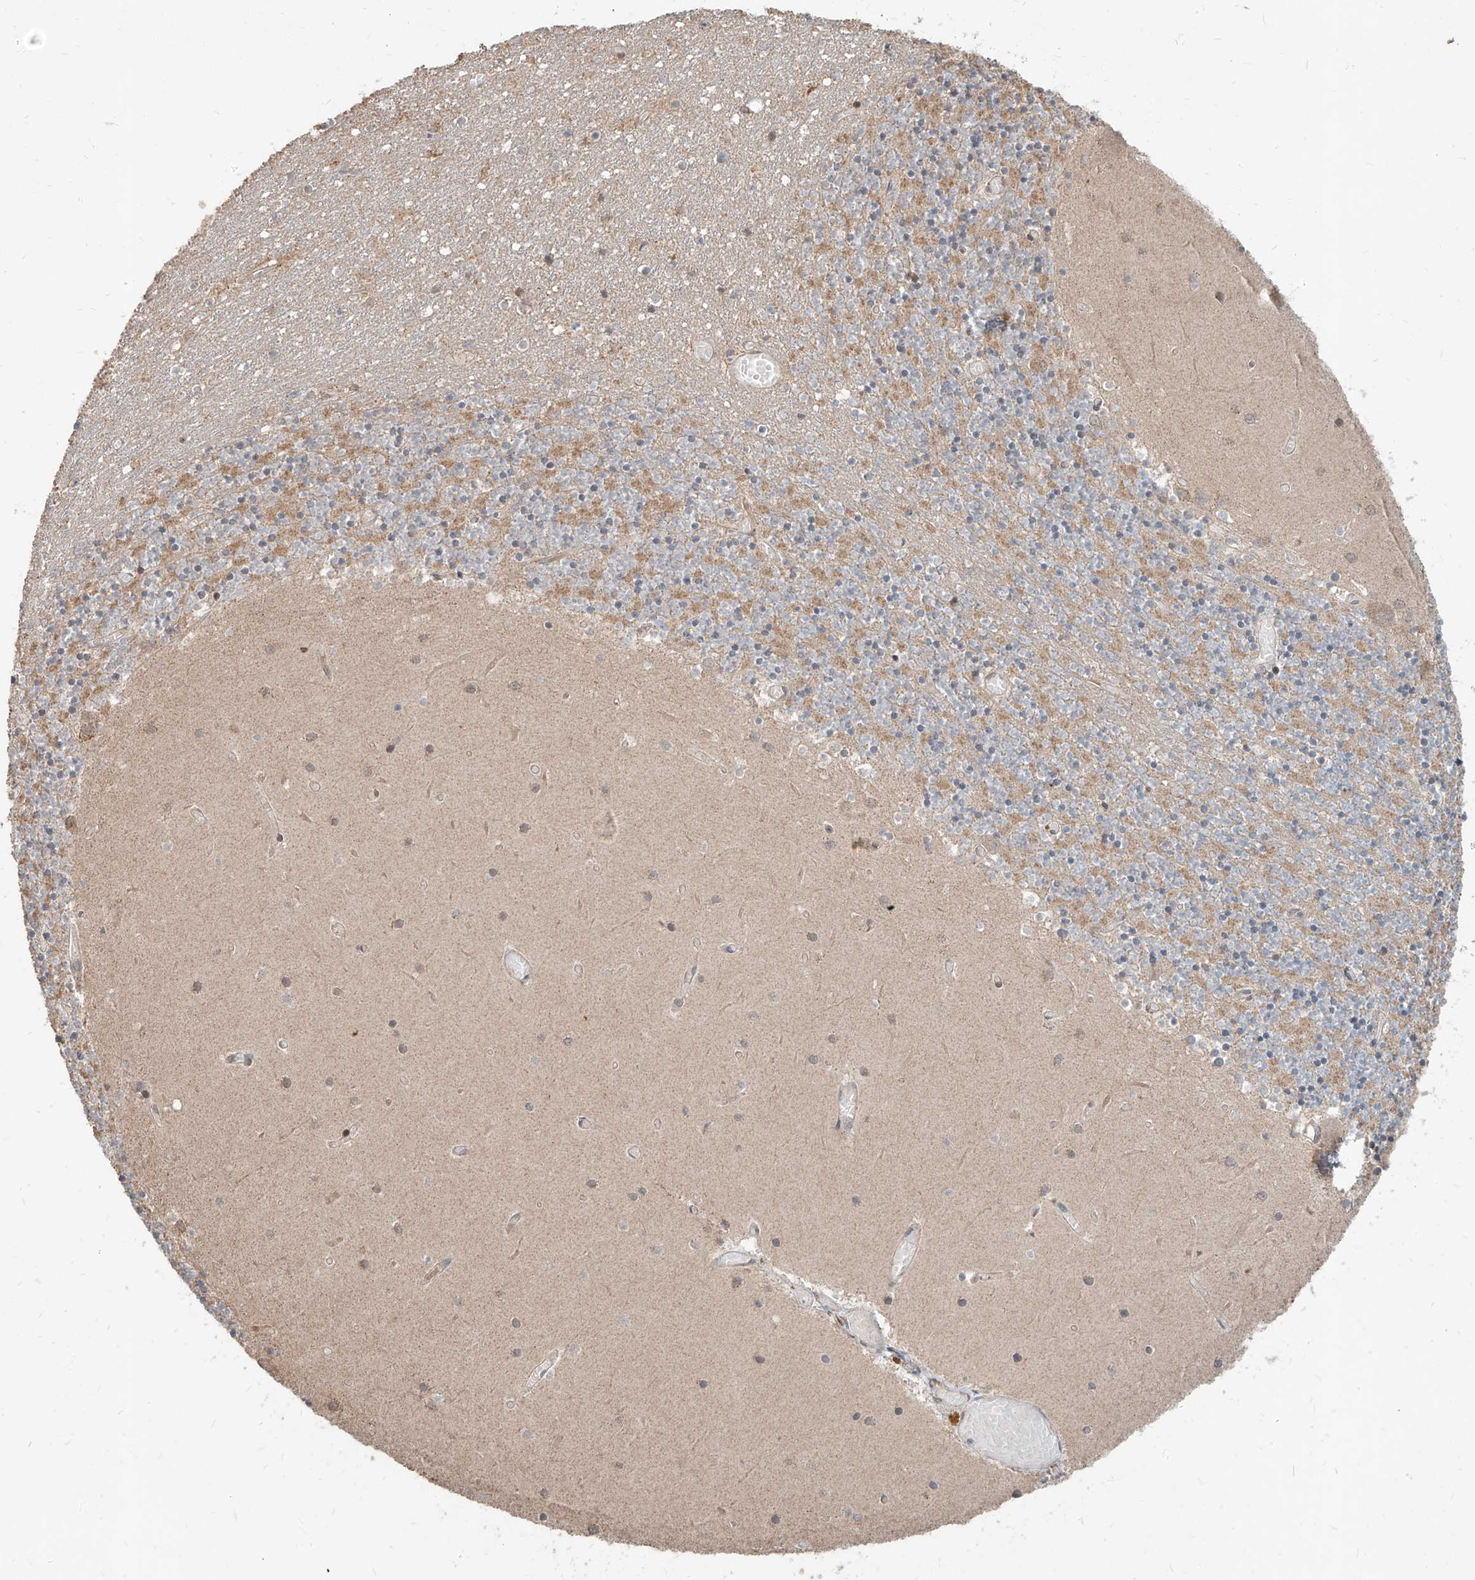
{"staining": {"intensity": "moderate", "quantity": "25%-75%", "location": "cytoplasmic/membranous"}, "tissue": "cerebellum", "cell_type": "Cells in granular layer", "image_type": "normal", "snomed": [{"axis": "morphology", "description": "Normal tissue, NOS"}, {"axis": "topography", "description": "Cerebellum"}], "caption": "About 25%-75% of cells in granular layer in unremarkable human cerebellum show moderate cytoplasmic/membranous protein positivity as visualized by brown immunohistochemical staining.", "gene": "STX19", "patient": {"sex": "female", "age": 28}}